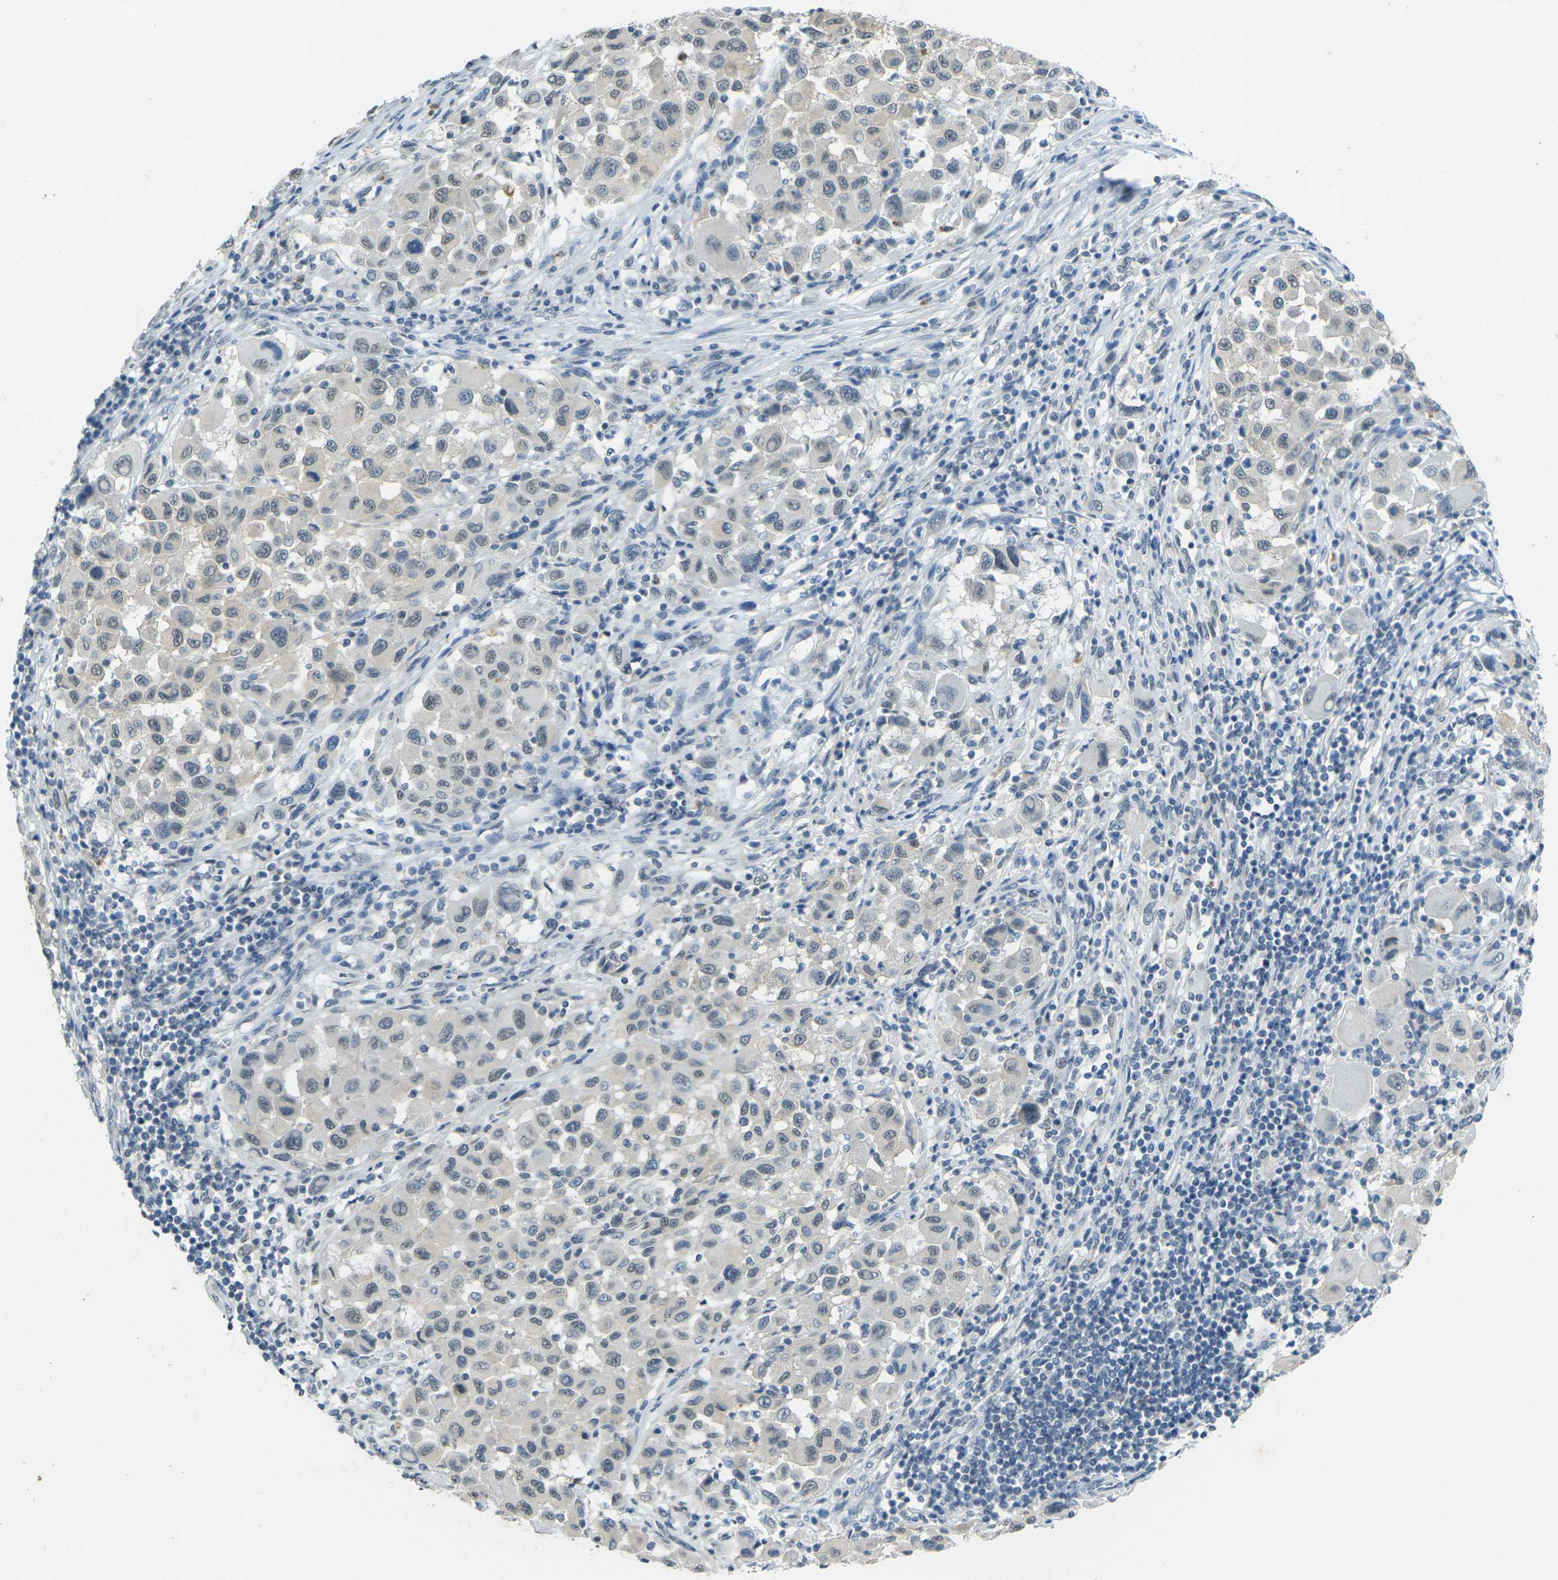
{"staining": {"intensity": "weak", "quantity": "25%-75%", "location": "cytoplasmic/membranous"}, "tissue": "melanoma", "cell_type": "Tumor cells", "image_type": "cancer", "snomed": [{"axis": "morphology", "description": "Malignant melanoma, Metastatic site"}, {"axis": "topography", "description": "Lymph node"}], "caption": "Human malignant melanoma (metastatic site) stained with a protein marker exhibits weak staining in tumor cells.", "gene": "SPTBN2", "patient": {"sex": "male", "age": 61}}